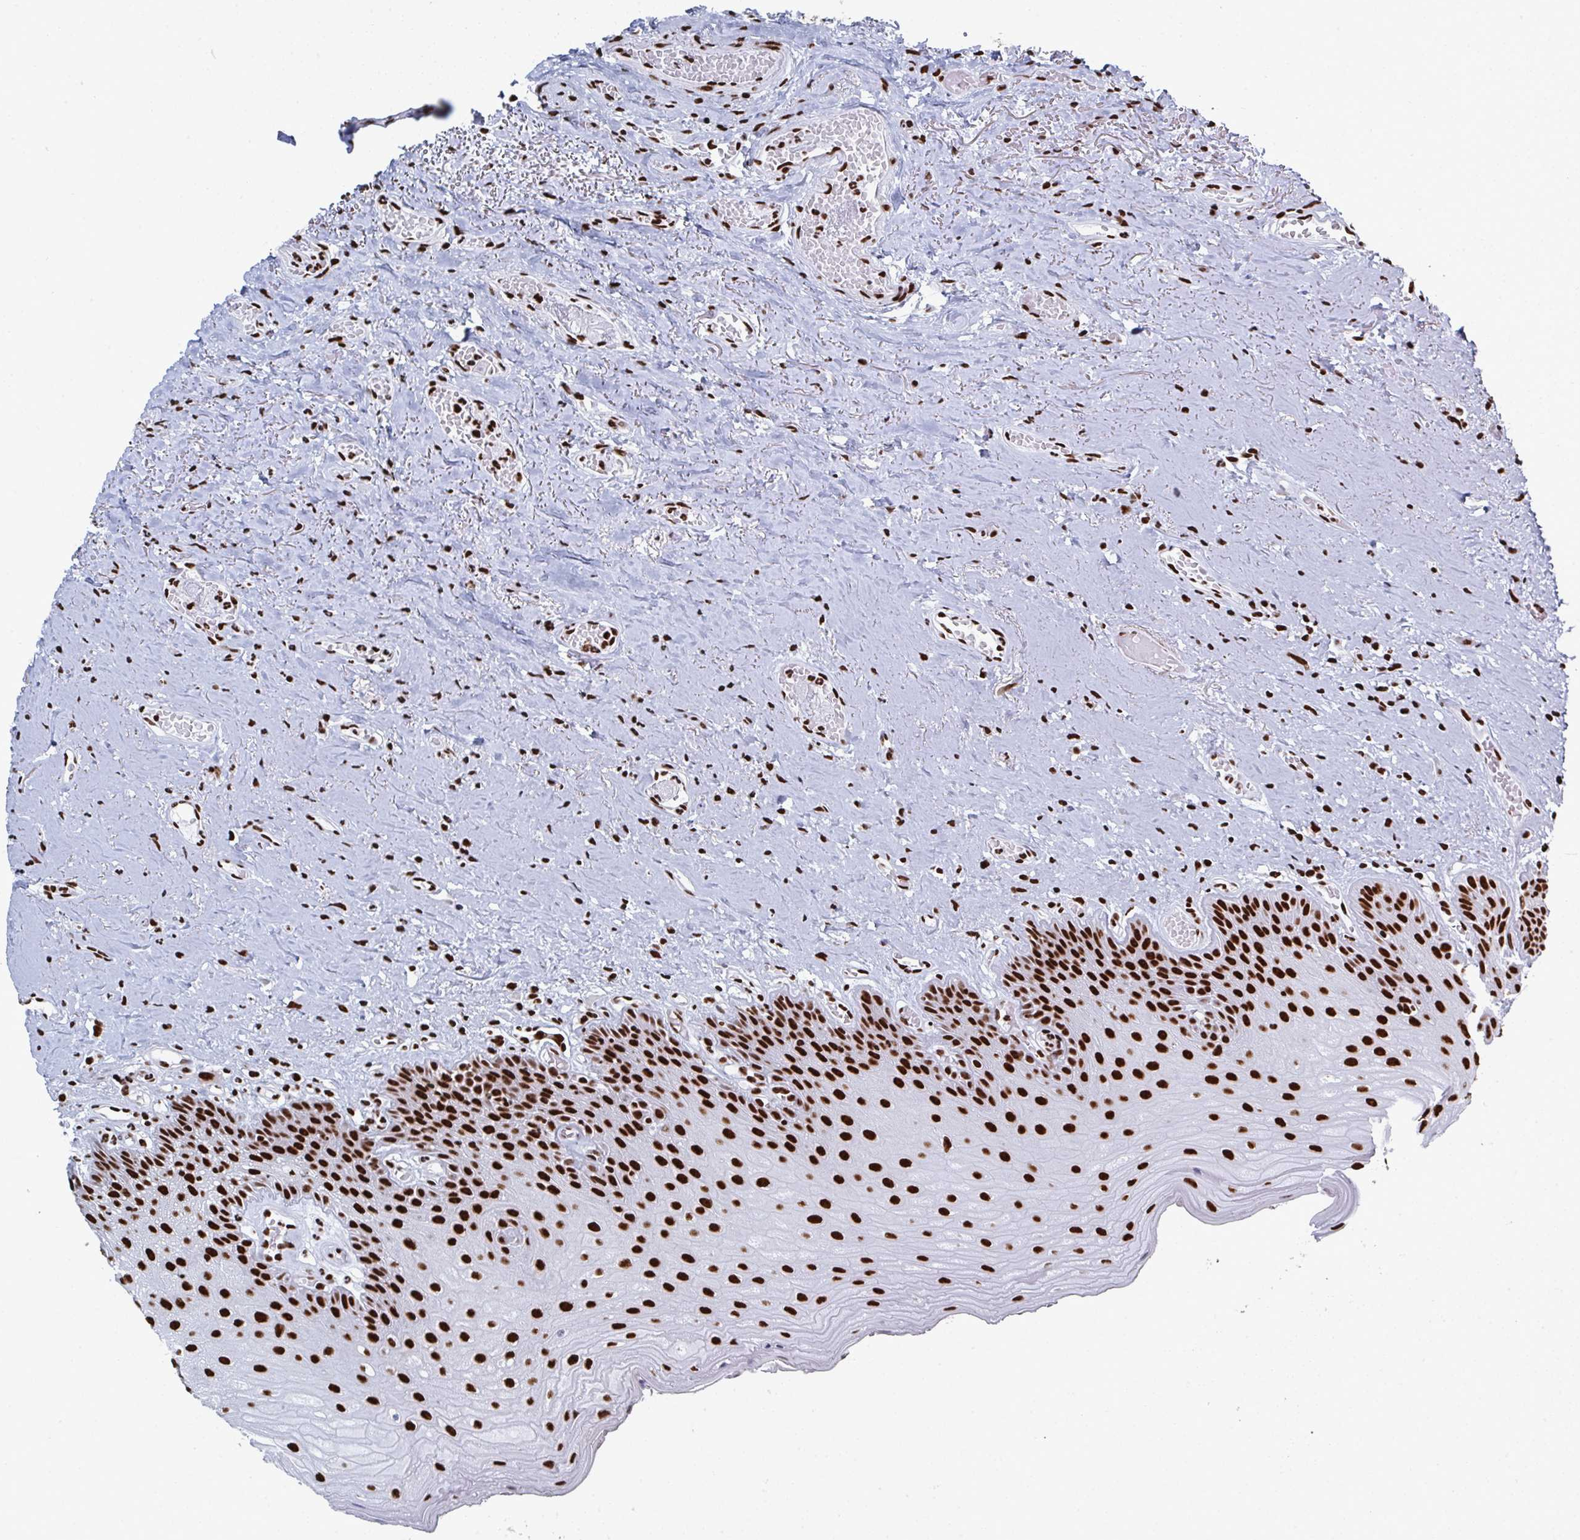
{"staining": {"intensity": "strong", "quantity": ">75%", "location": "nuclear"}, "tissue": "oral mucosa", "cell_type": "Squamous epithelial cells", "image_type": "normal", "snomed": [{"axis": "morphology", "description": "Normal tissue, NOS"}, {"axis": "morphology", "description": "Squamous cell carcinoma, NOS"}, {"axis": "topography", "description": "Oral tissue"}, {"axis": "topography", "description": "Peripheral nerve tissue"}, {"axis": "topography", "description": "Head-Neck"}], "caption": "This histopathology image exhibits benign oral mucosa stained with immunohistochemistry to label a protein in brown. The nuclear of squamous epithelial cells show strong positivity for the protein. Nuclei are counter-stained blue.", "gene": "GAR1", "patient": {"sex": "female", "age": 59}}